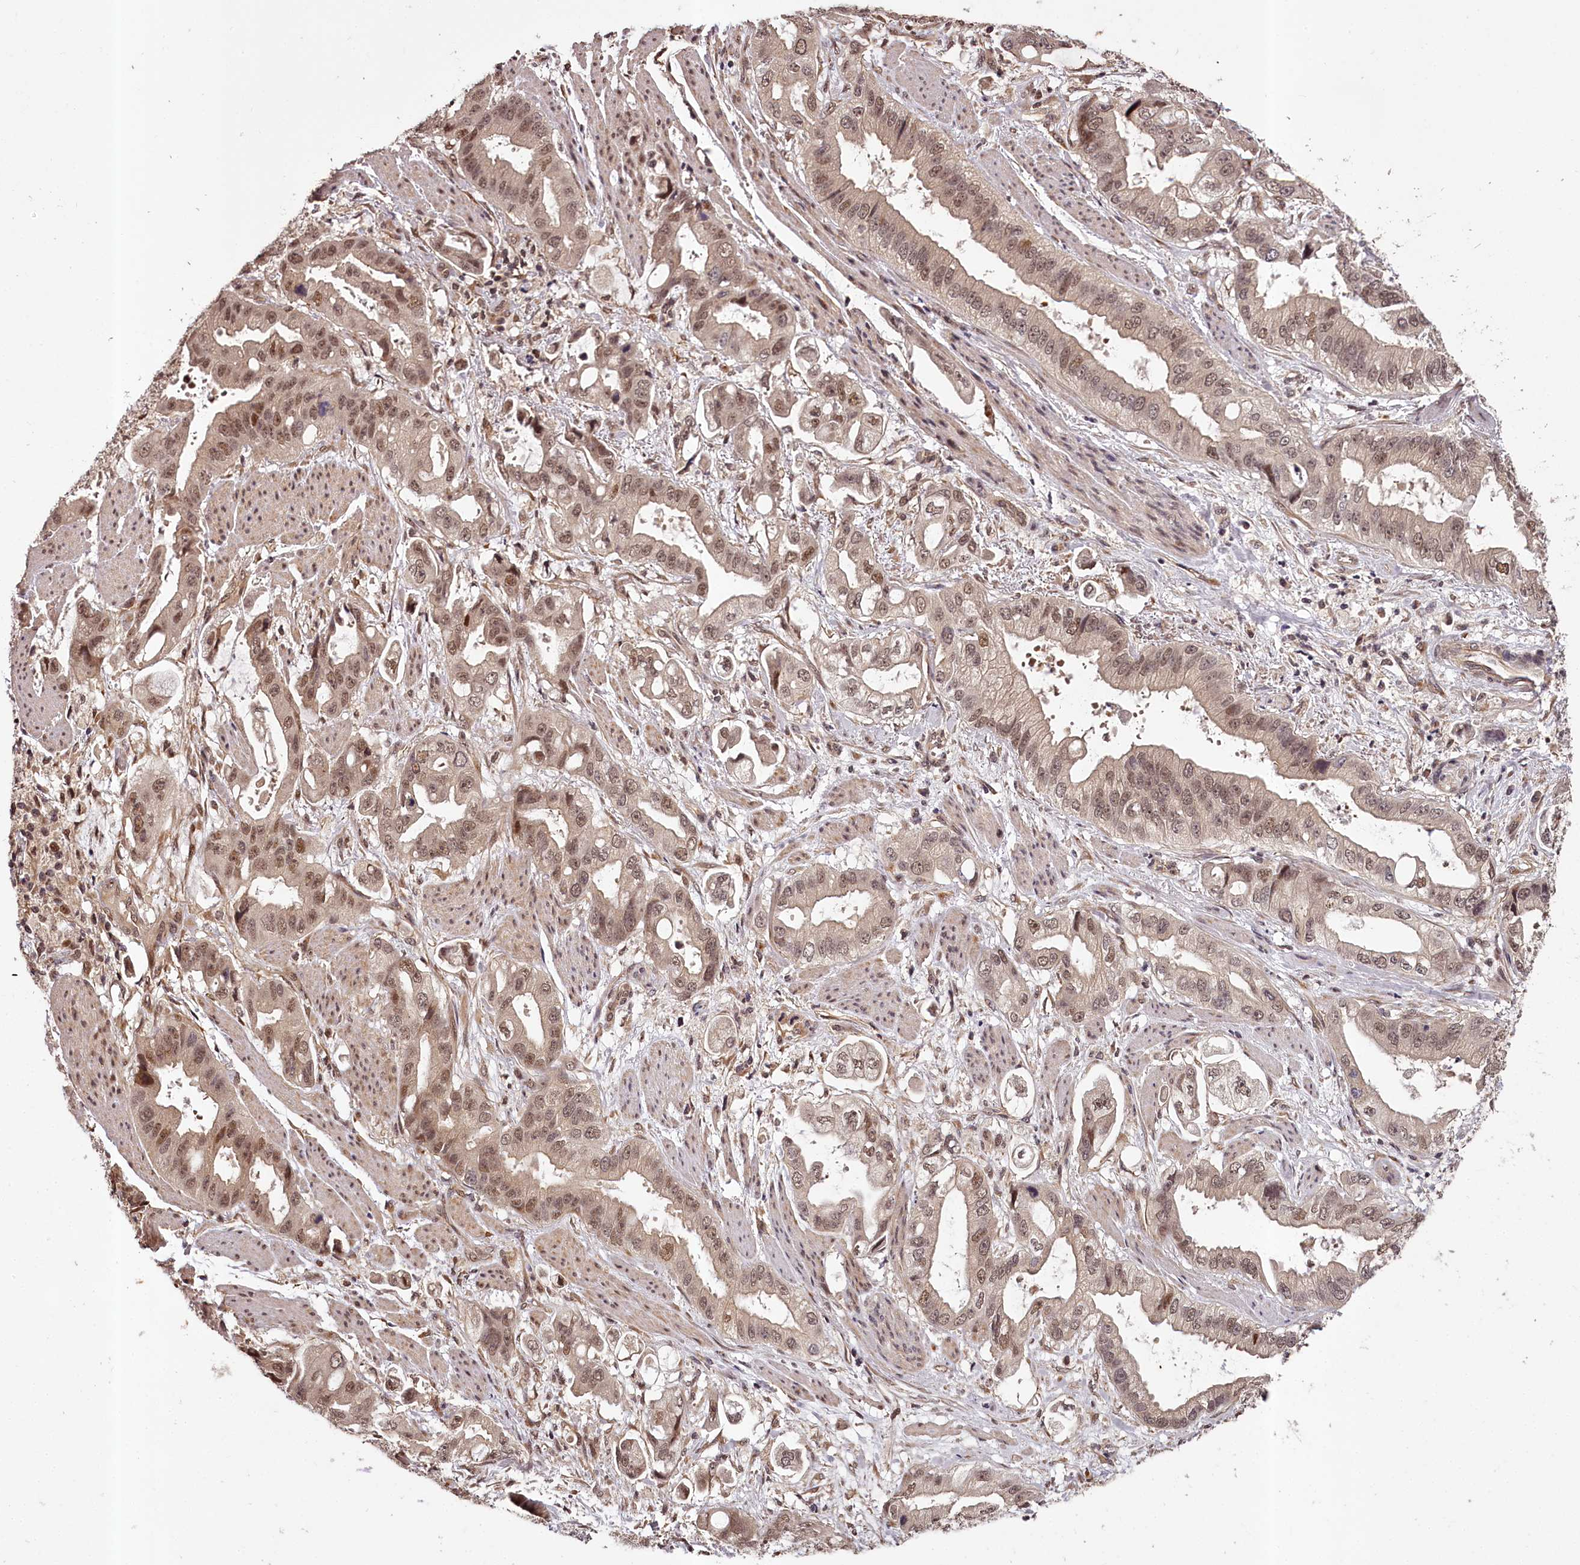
{"staining": {"intensity": "moderate", "quantity": ">75%", "location": "nuclear"}, "tissue": "stomach cancer", "cell_type": "Tumor cells", "image_type": "cancer", "snomed": [{"axis": "morphology", "description": "Adenocarcinoma, NOS"}, {"axis": "topography", "description": "Stomach"}], "caption": "There is medium levels of moderate nuclear staining in tumor cells of stomach adenocarcinoma, as demonstrated by immunohistochemical staining (brown color).", "gene": "MAML3", "patient": {"sex": "male", "age": 62}}